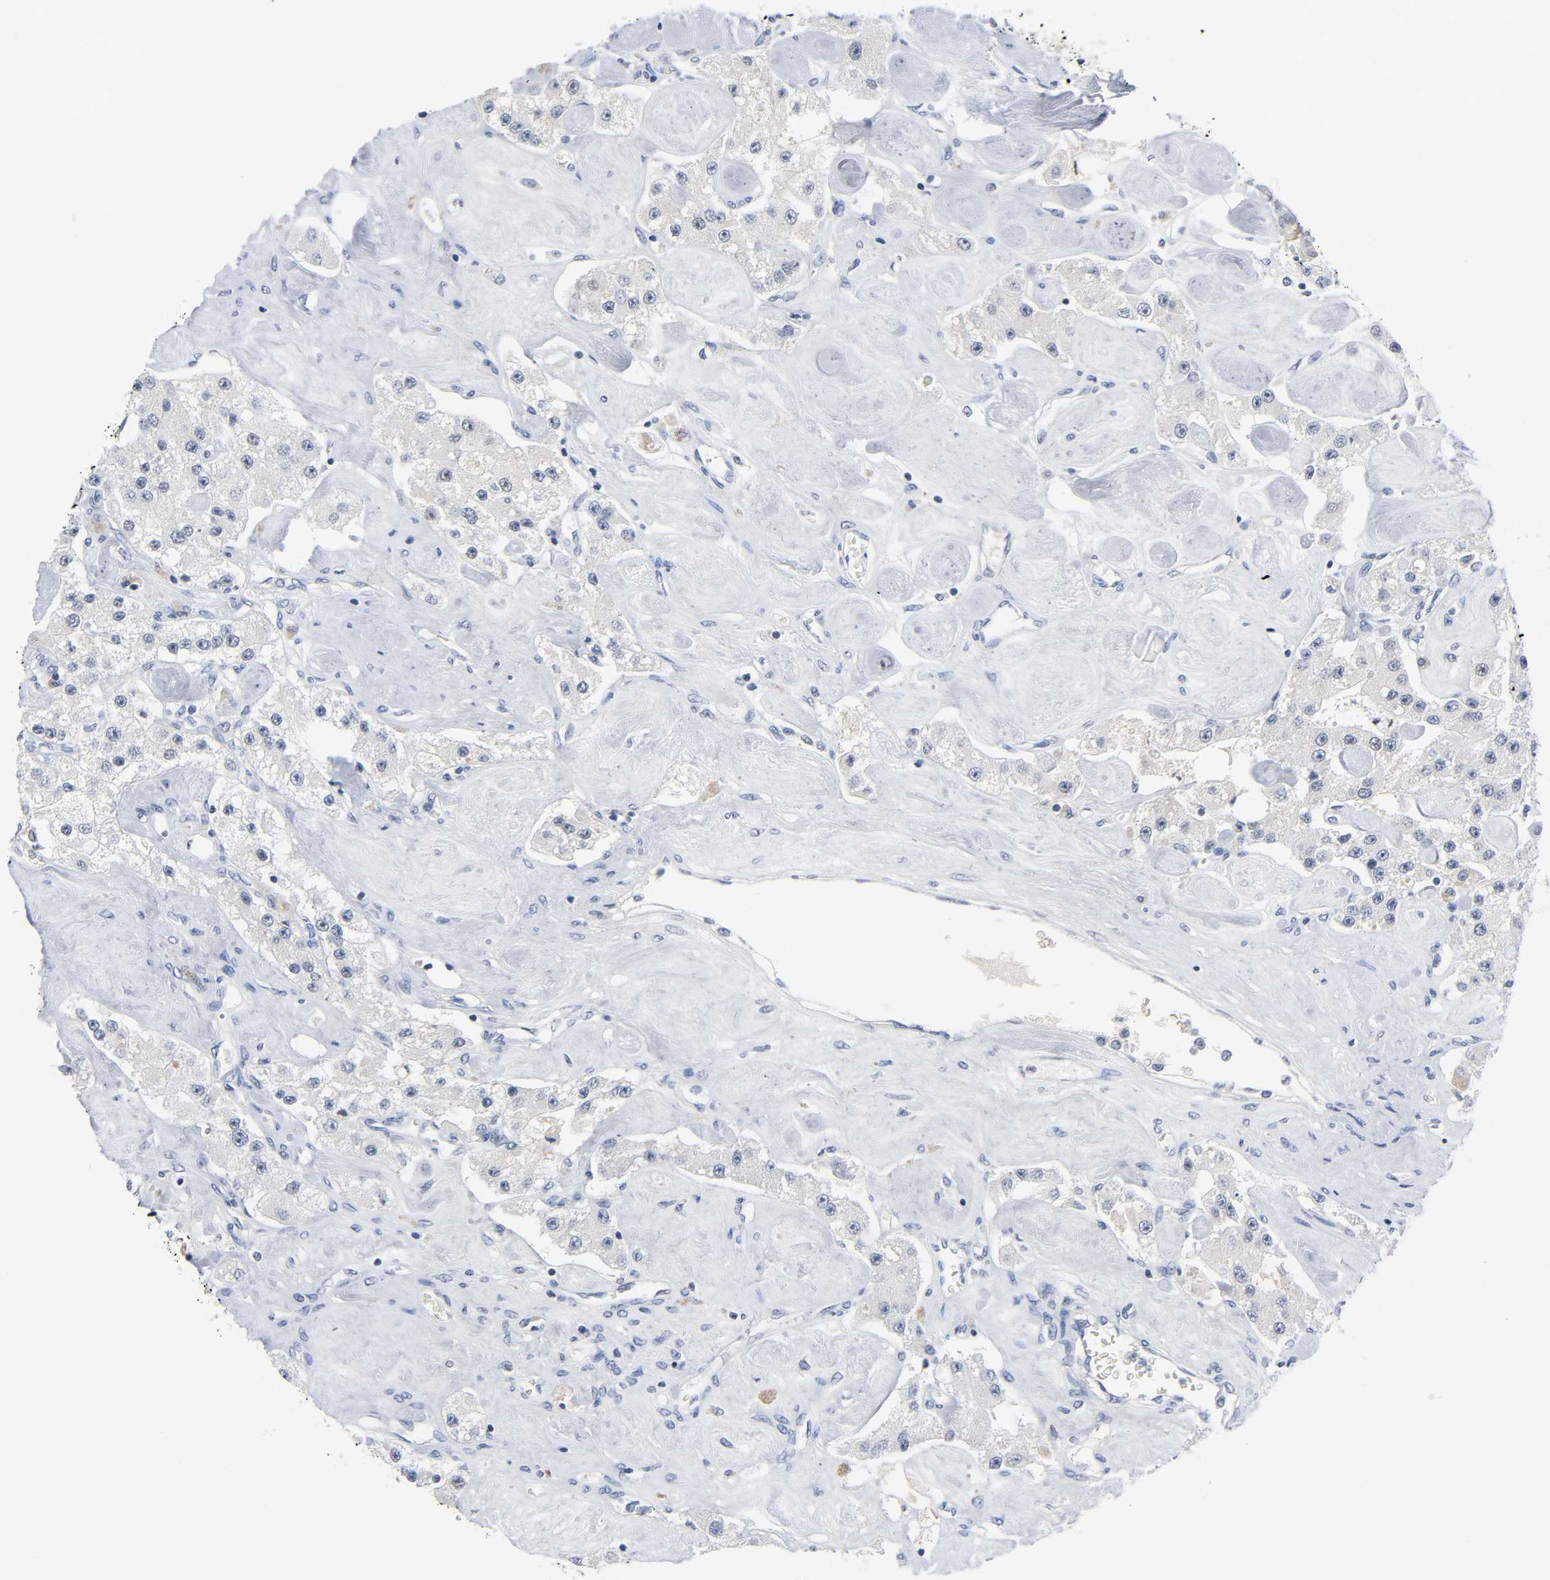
{"staining": {"intensity": "negative", "quantity": "none", "location": "none"}, "tissue": "carcinoid", "cell_type": "Tumor cells", "image_type": "cancer", "snomed": [{"axis": "morphology", "description": "Carcinoid, malignant, NOS"}, {"axis": "topography", "description": "Pancreas"}], "caption": "This photomicrograph is of carcinoid stained with immunohistochemistry (IHC) to label a protein in brown with the nuclei are counter-stained blue. There is no expression in tumor cells. (Brightfield microscopy of DAB (3,3'-diaminobenzidine) immunohistochemistry (IHC) at high magnification).", "gene": "WEE1", "patient": {"sex": "male", "age": 41}}